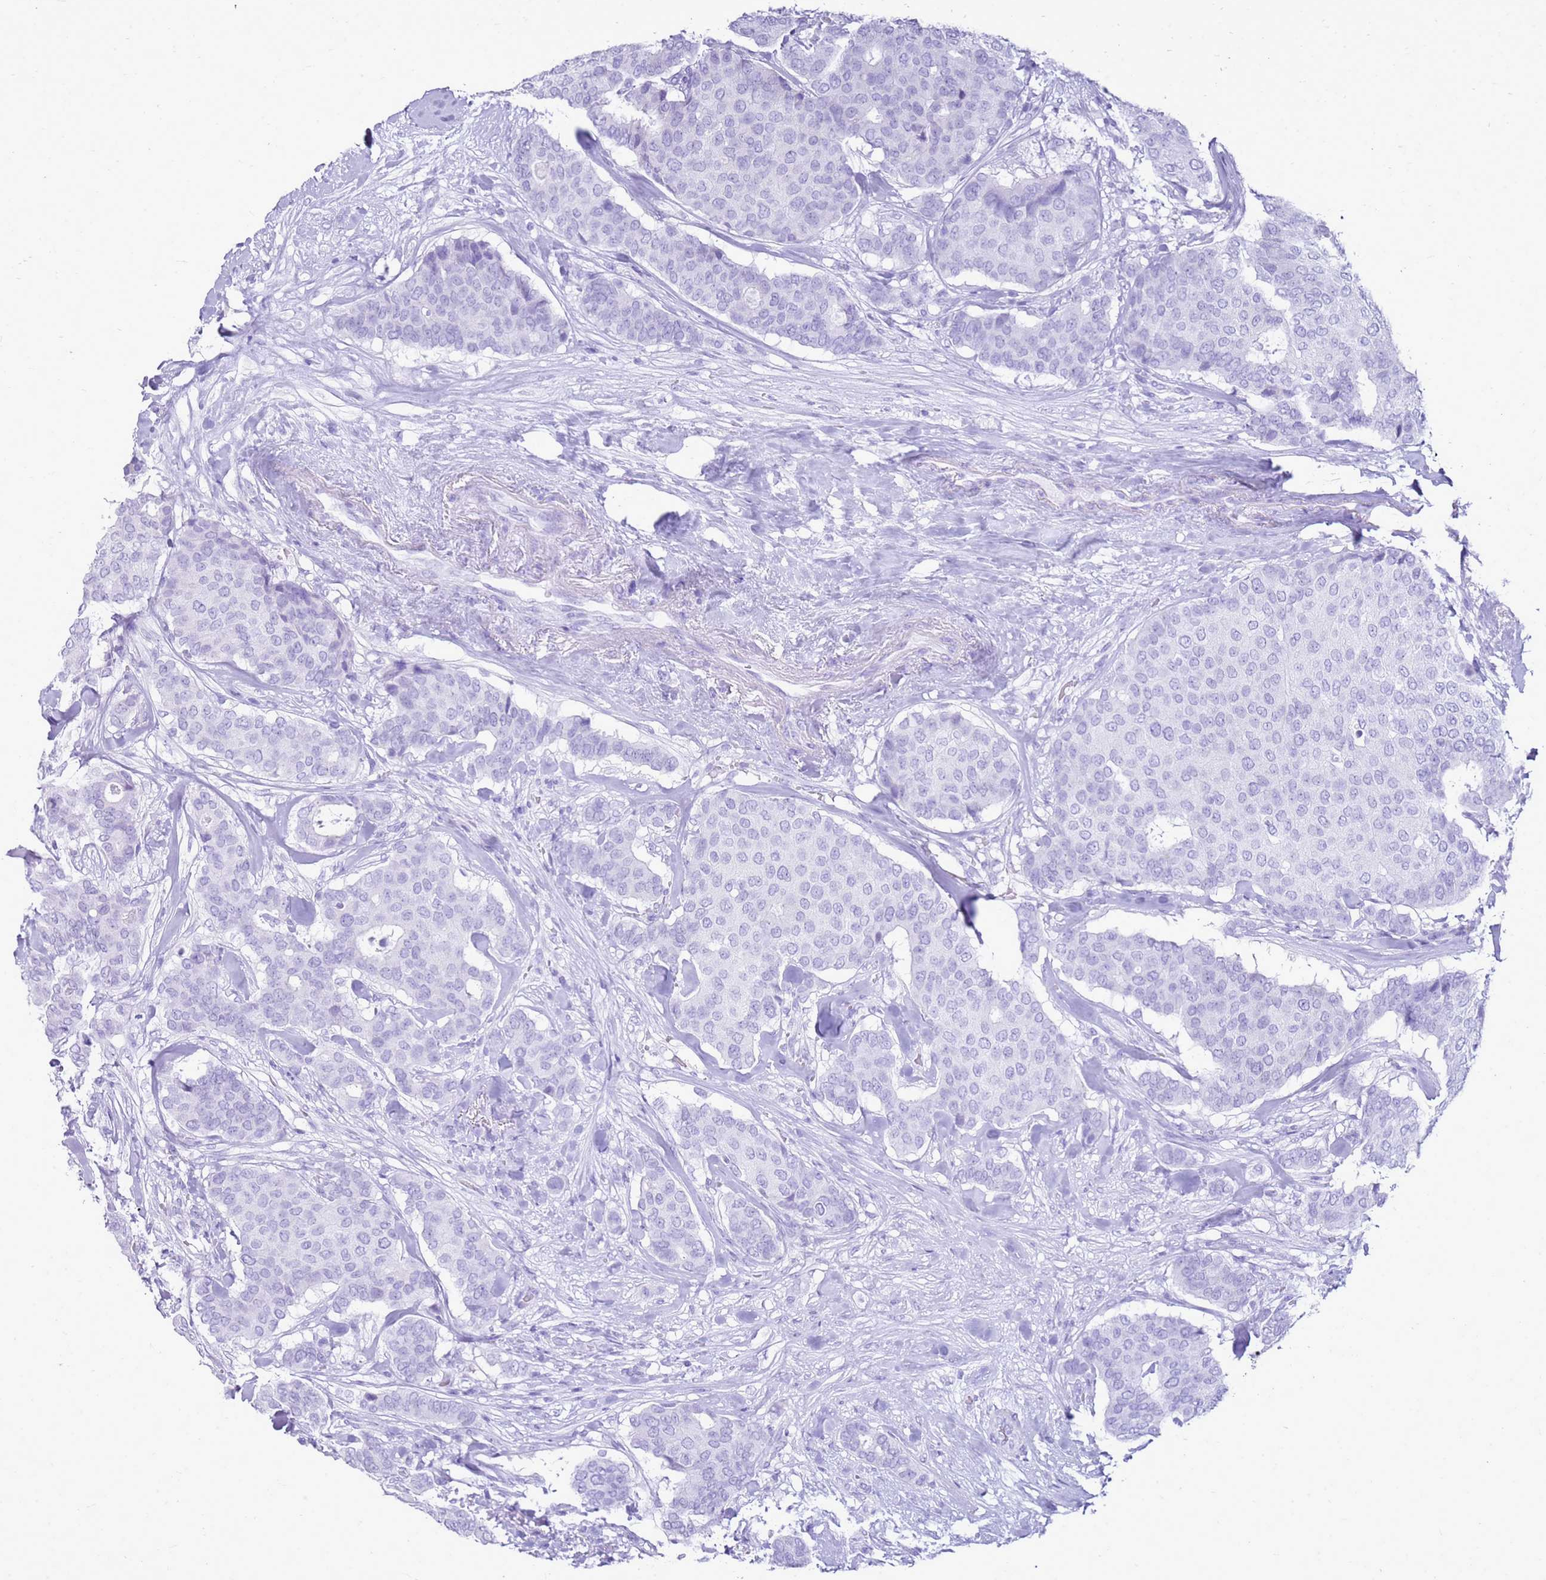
{"staining": {"intensity": "negative", "quantity": "none", "location": "none"}, "tissue": "breast cancer", "cell_type": "Tumor cells", "image_type": "cancer", "snomed": [{"axis": "morphology", "description": "Duct carcinoma"}, {"axis": "topography", "description": "Breast"}], "caption": "The photomicrograph shows no staining of tumor cells in breast cancer (infiltrating ductal carcinoma).", "gene": "CA8", "patient": {"sex": "female", "age": 75}}